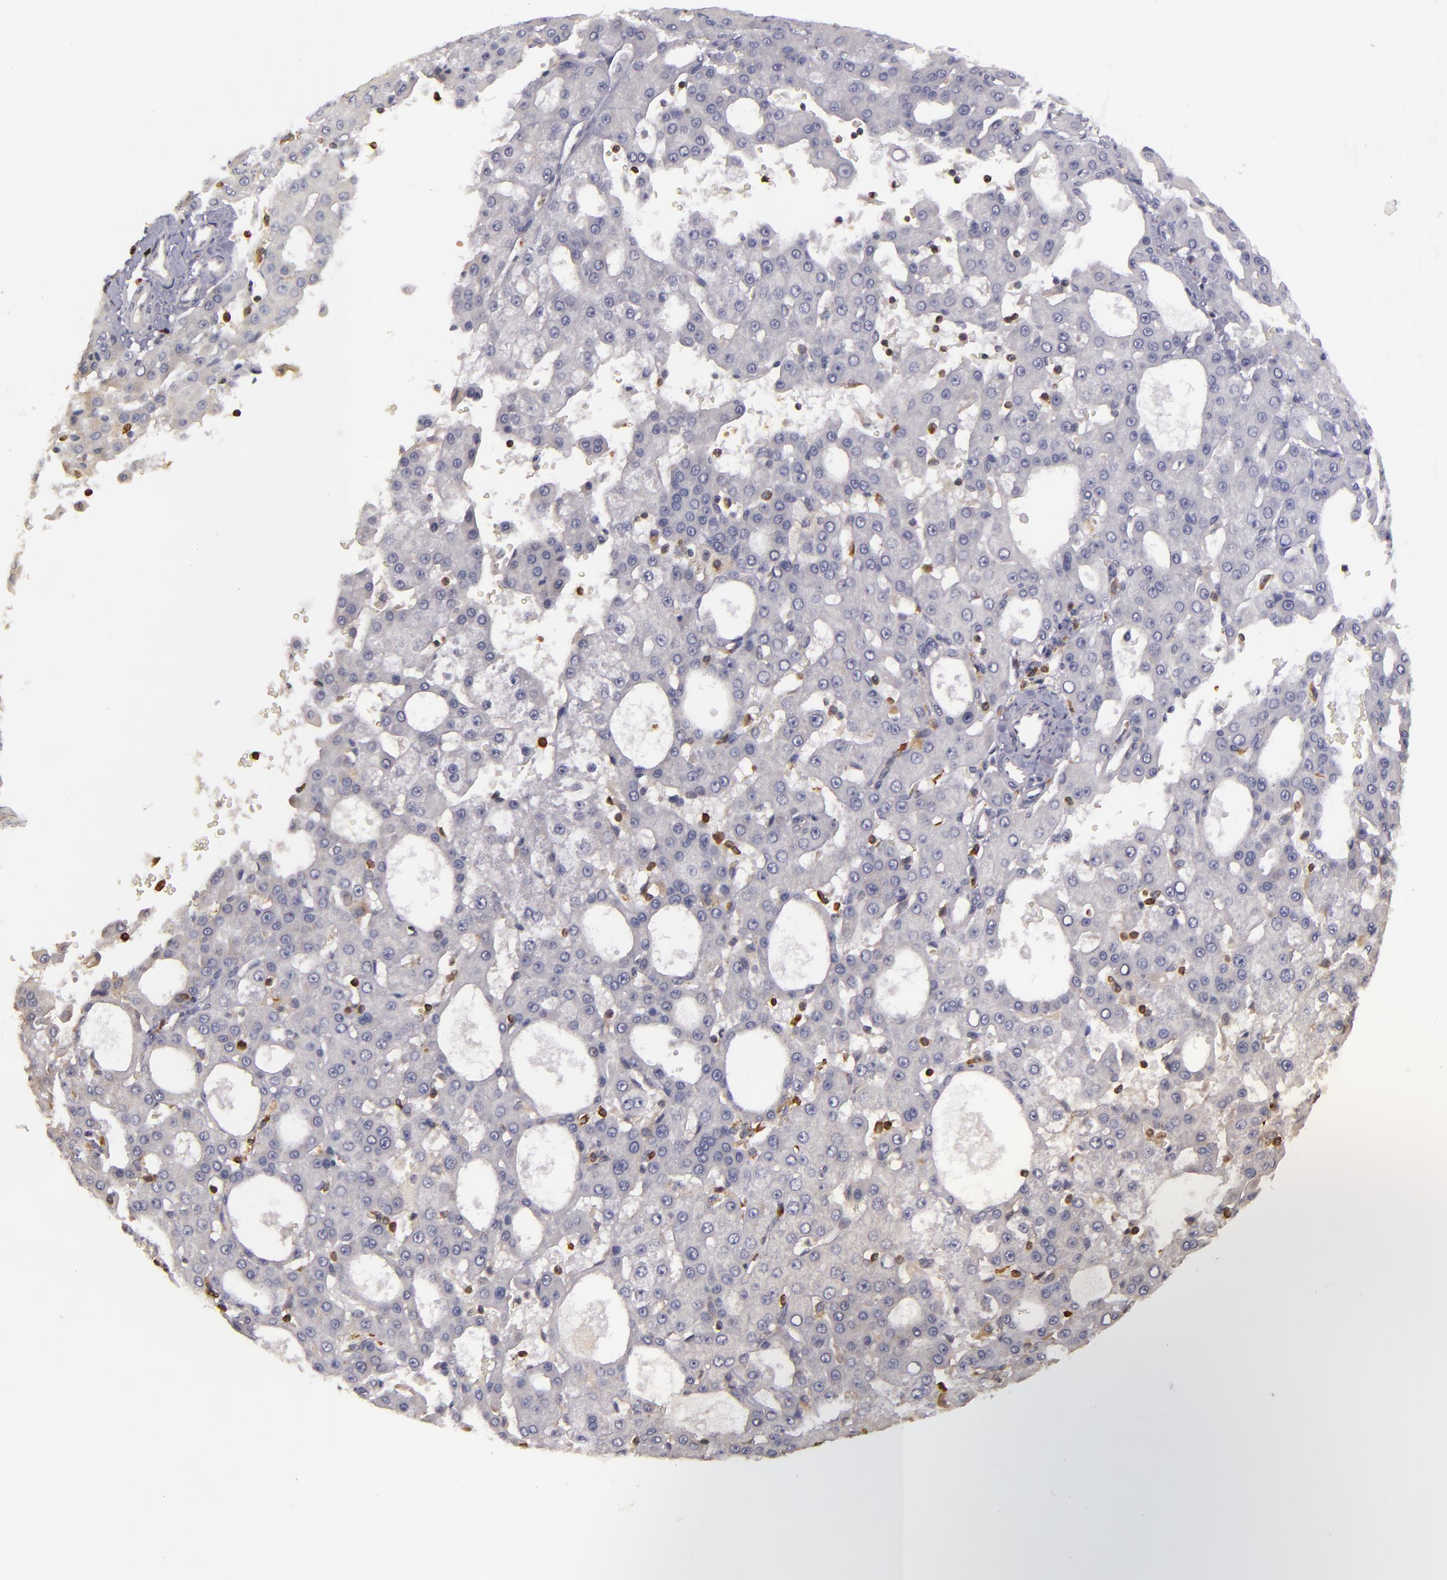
{"staining": {"intensity": "weak", "quantity": "<25%", "location": "cytoplasmic/membranous"}, "tissue": "liver cancer", "cell_type": "Tumor cells", "image_type": "cancer", "snomed": [{"axis": "morphology", "description": "Carcinoma, Hepatocellular, NOS"}, {"axis": "topography", "description": "Liver"}], "caption": "High magnification brightfield microscopy of liver hepatocellular carcinoma stained with DAB (3,3'-diaminobenzidine) (brown) and counterstained with hematoxylin (blue): tumor cells show no significant positivity.", "gene": "SLC9A3R1", "patient": {"sex": "male", "age": 47}}